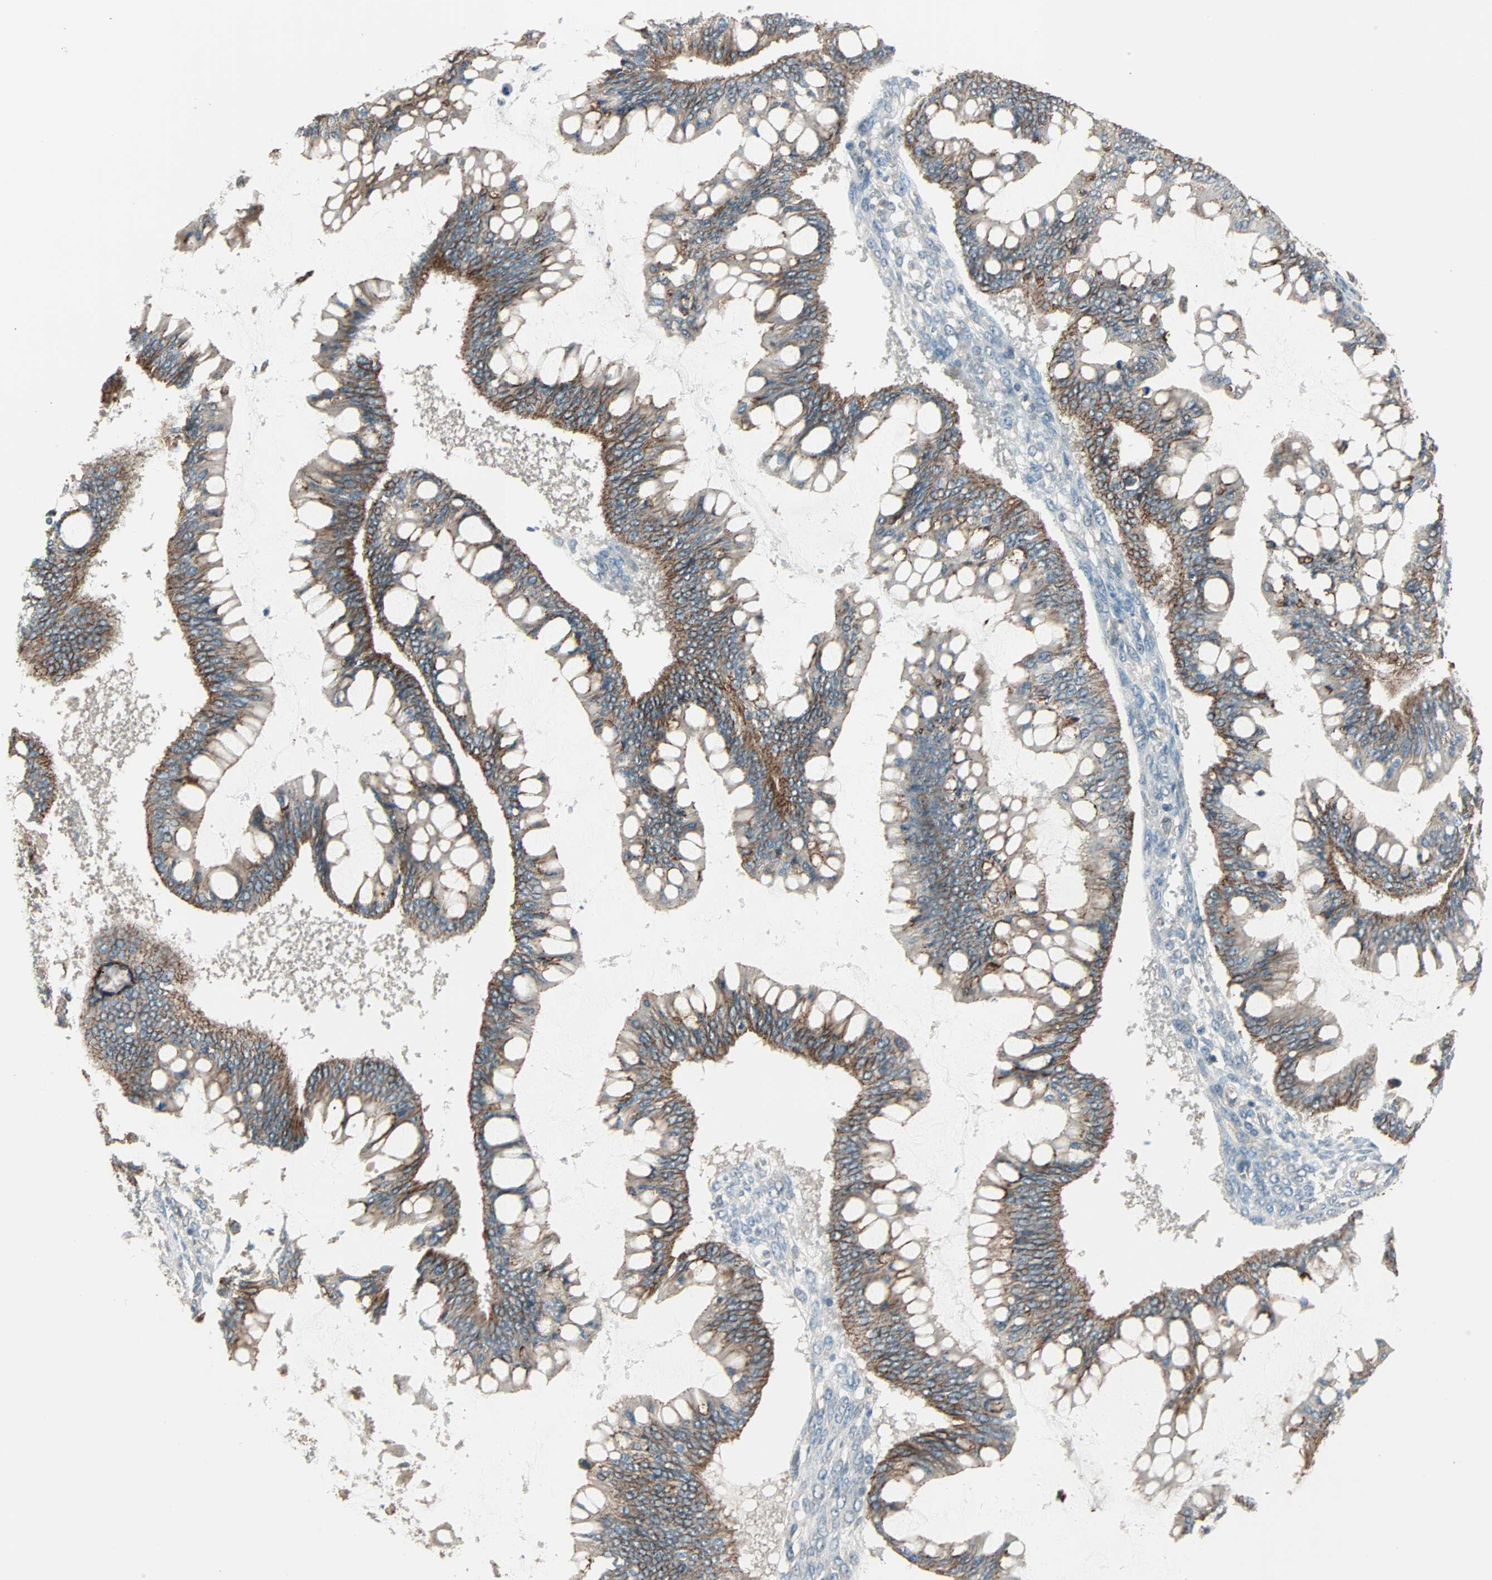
{"staining": {"intensity": "moderate", "quantity": ">75%", "location": "cytoplasmic/membranous"}, "tissue": "ovarian cancer", "cell_type": "Tumor cells", "image_type": "cancer", "snomed": [{"axis": "morphology", "description": "Cystadenocarcinoma, mucinous, NOS"}, {"axis": "topography", "description": "Ovary"}], "caption": "Protein staining shows moderate cytoplasmic/membranous expression in about >75% of tumor cells in mucinous cystadenocarcinoma (ovarian). (DAB IHC, brown staining for protein, blue staining for nuclei).", "gene": "MAP3K21", "patient": {"sex": "female", "age": 73}}